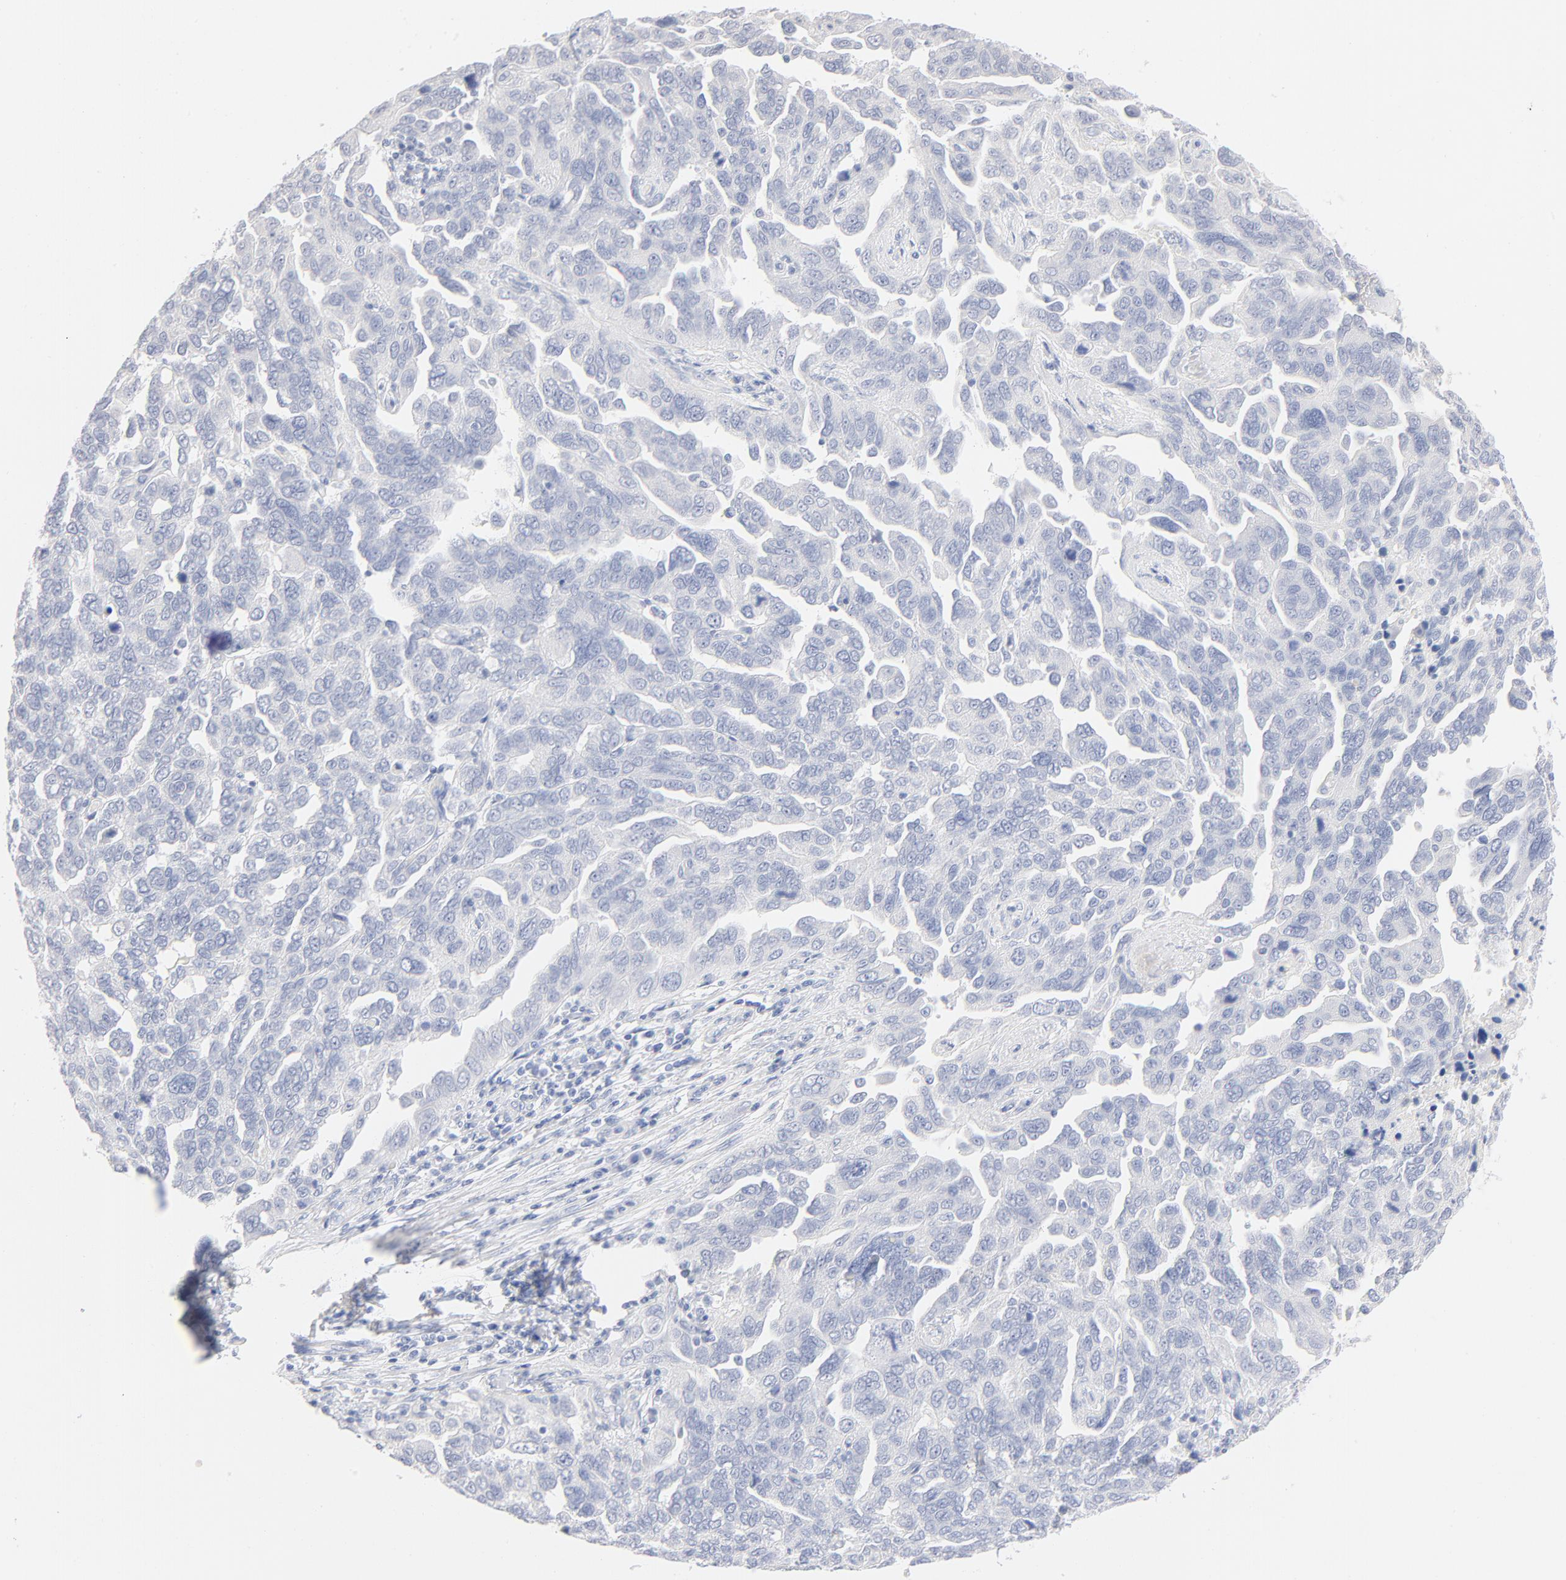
{"staining": {"intensity": "negative", "quantity": "none", "location": "none"}, "tissue": "ovarian cancer", "cell_type": "Tumor cells", "image_type": "cancer", "snomed": [{"axis": "morphology", "description": "Cystadenocarcinoma, serous, NOS"}, {"axis": "topography", "description": "Ovary"}], "caption": "High power microscopy image of an IHC histopathology image of serous cystadenocarcinoma (ovarian), revealing no significant positivity in tumor cells.", "gene": "ONECUT1", "patient": {"sex": "female", "age": 64}}